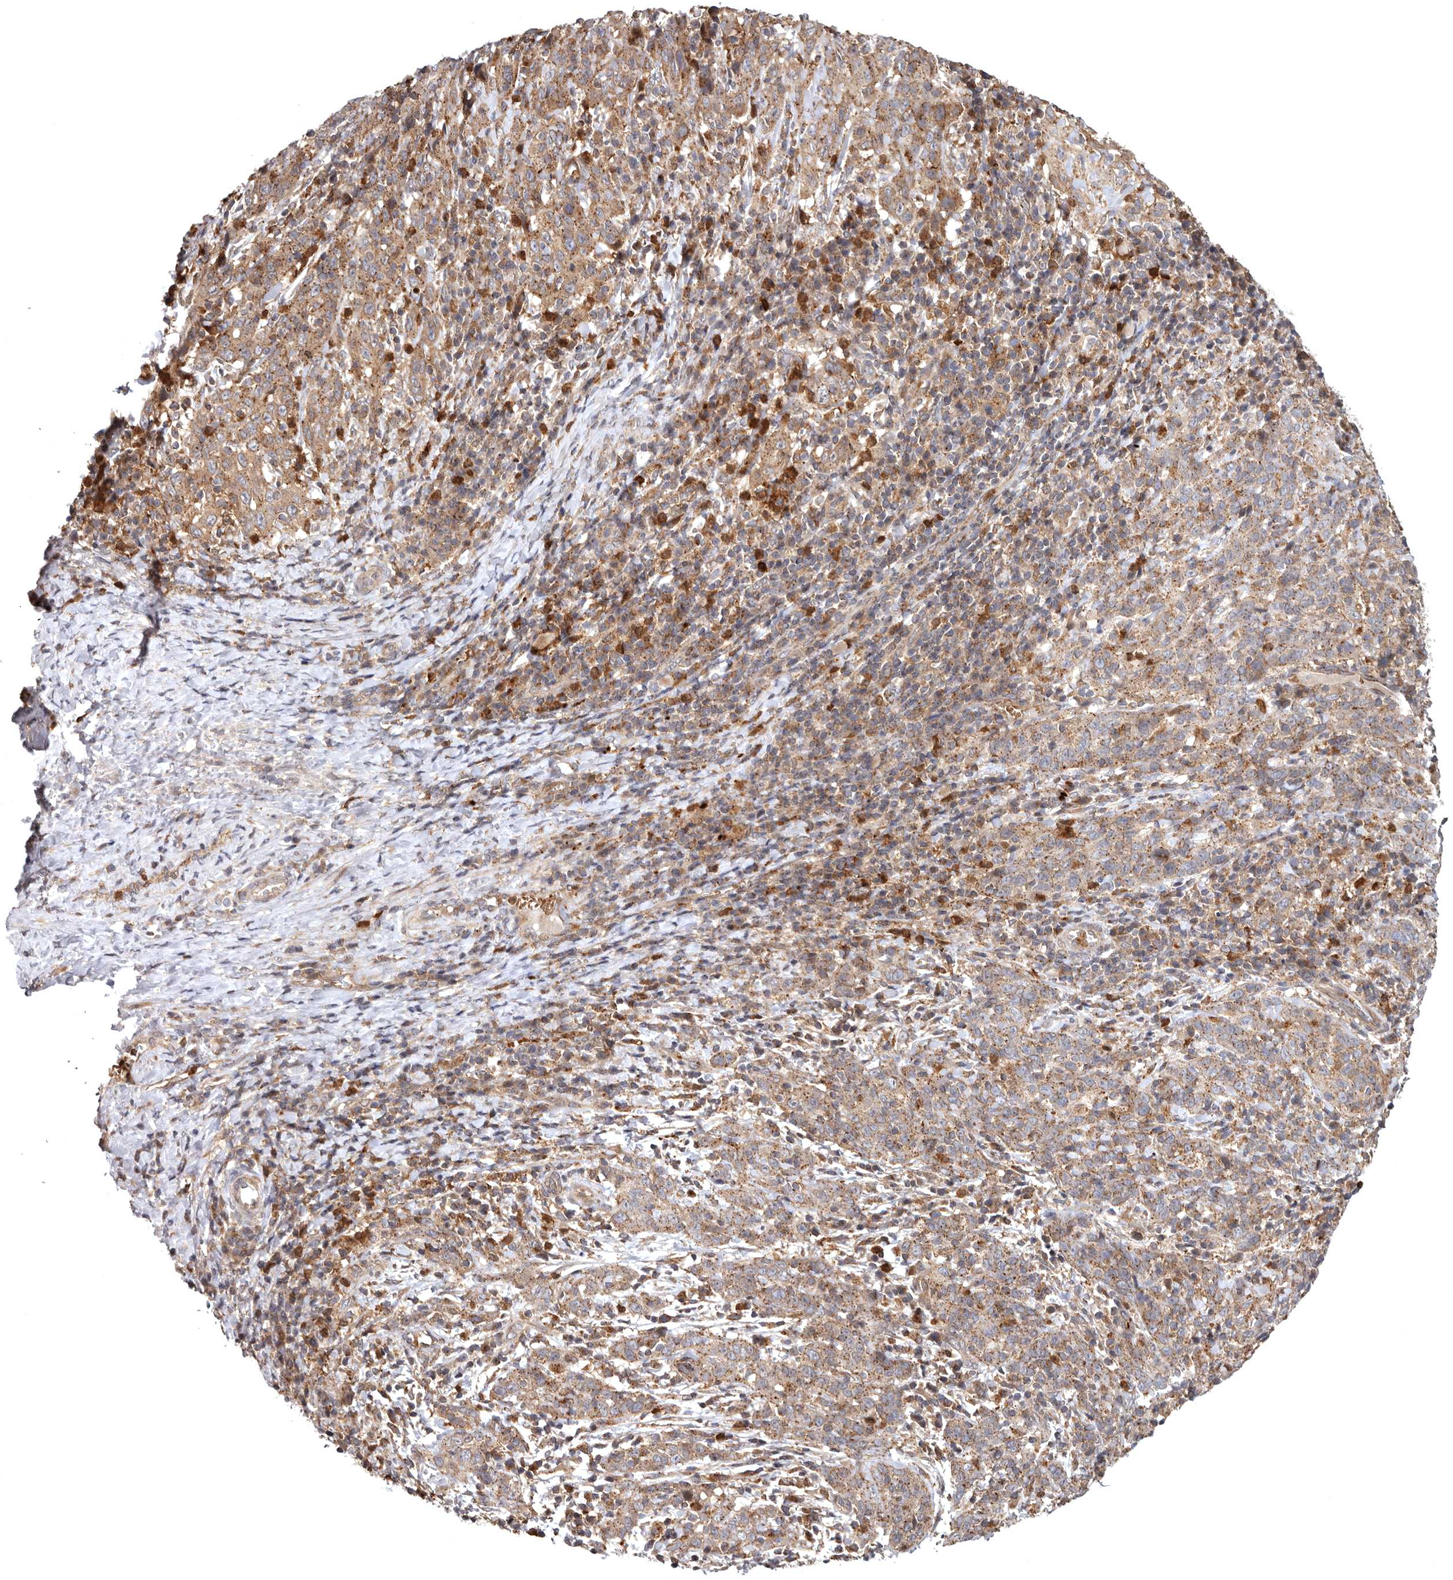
{"staining": {"intensity": "moderate", "quantity": ">75%", "location": "cytoplasmic/membranous"}, "tissue": "cervical cancer", "cell_type": "Tumor cells", "image_type": "cancer", "snomed": [{"axis": "morphology", "description": "Squamous cell carcinoma, NOS"}, {"axis": "topography", "description": "Cervix"}], "caption": "Tumor cells show medium levels of moderate cytoplasmic/membranous positivity in about >75% of cells in human squamous cell carcinoma (cervical). The staining was performed using DAB to visualize the protein expression in brown, while the nuclei were stained in blue with hematoxylin (Magnification: 20x).", "gene": "FGFR4", "patient": {"sex": "female", "age": 46}}